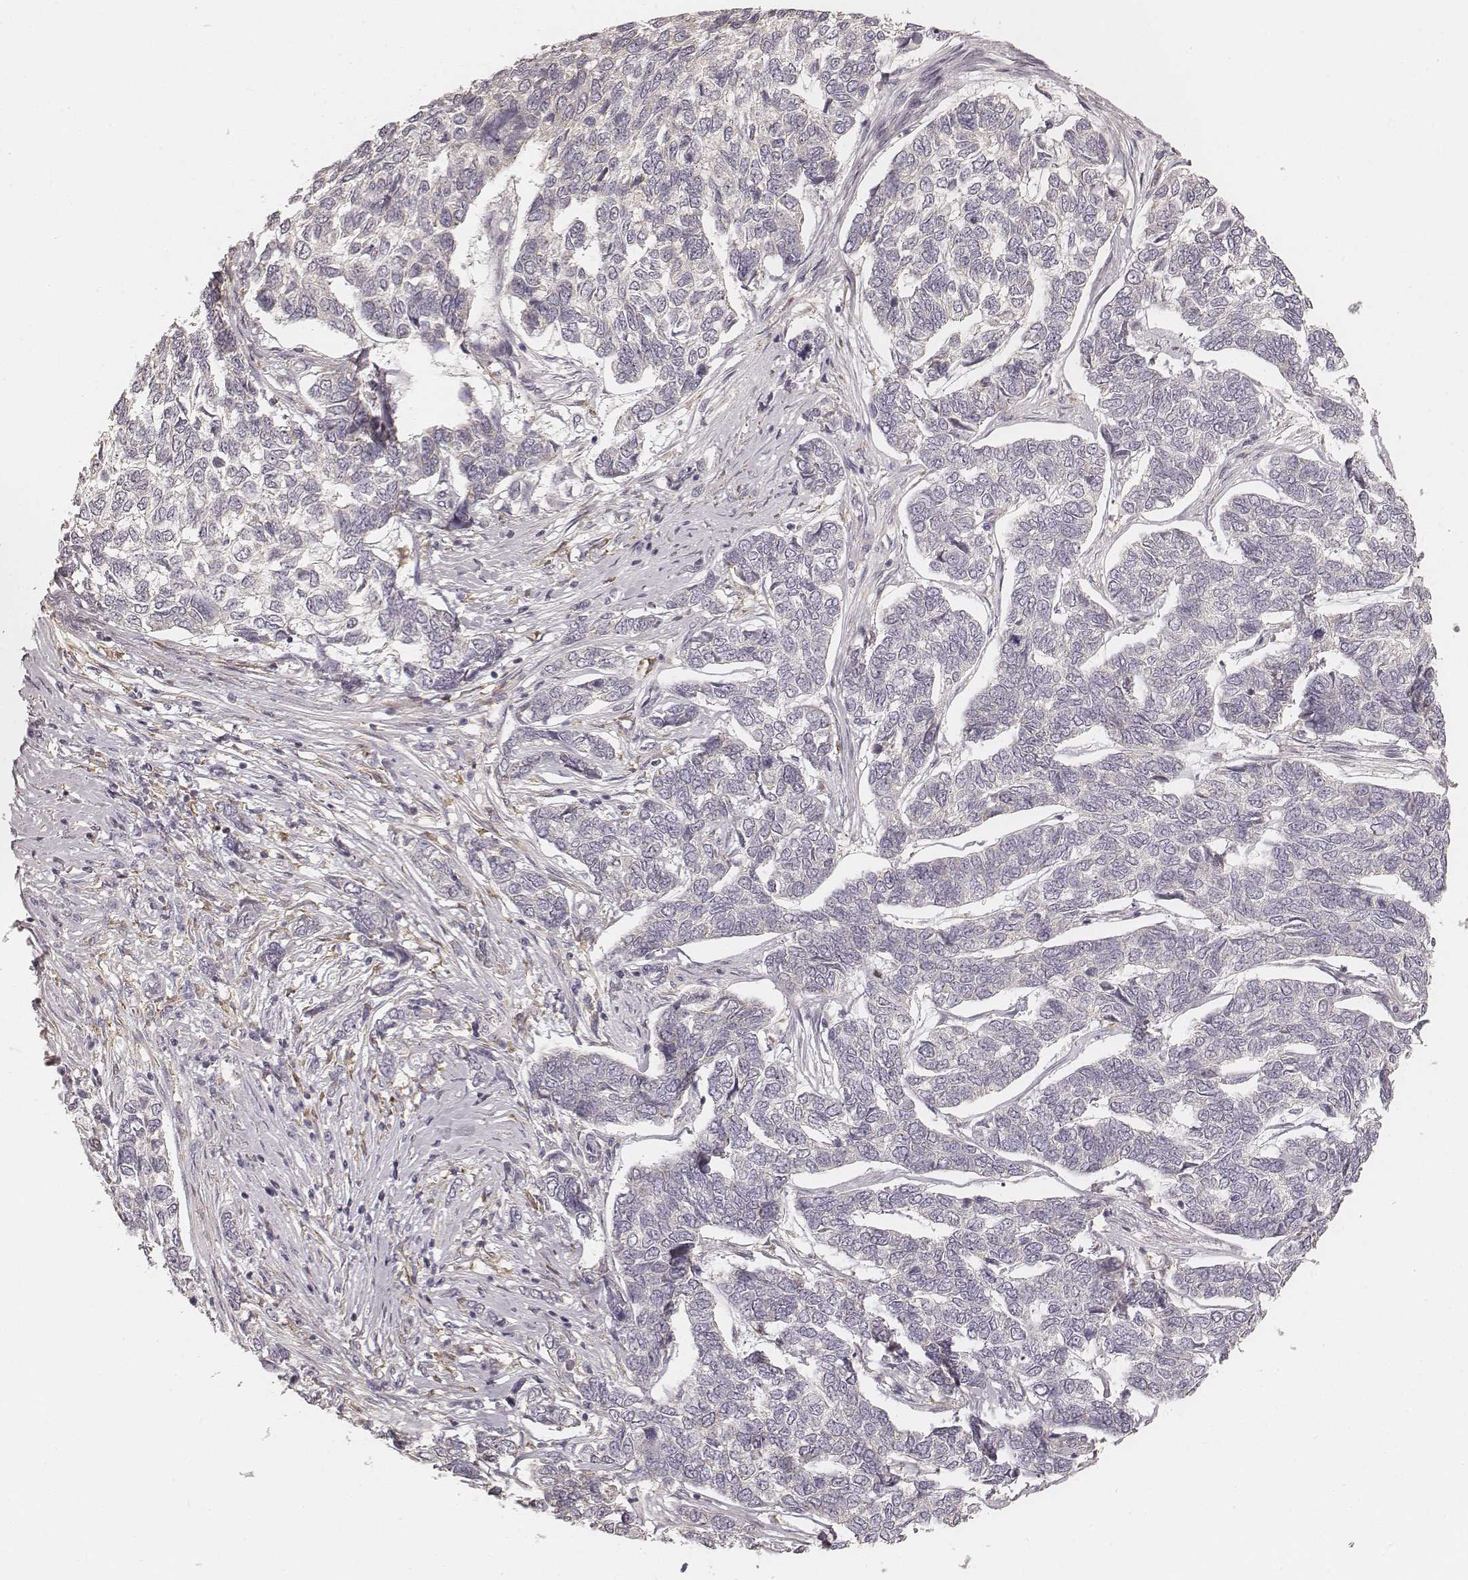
{"staining": {"intensity": "negative", "quantity": "none", "location": "none"}, "tissue": "skin cancer", "cell_type": "Tumor cells", "image_type": "cancer", "snomed": [{"axis": "morphology", "description": "Basal cell carcinoma"}, {"axis": "topography", "description": "Skin"}], "caption": "Immunohistochemical staining of skin cancer (basal cell carcinoma) reveals no significant expression in tumor cells. The staining was performed using DAB to visualize the protein expression in brown, while the nuclei were stained in blue with hematoxylin (Magnification: 20x).", "gene": "FMNL2", "patient": {"sex": "female", "age": 65}}